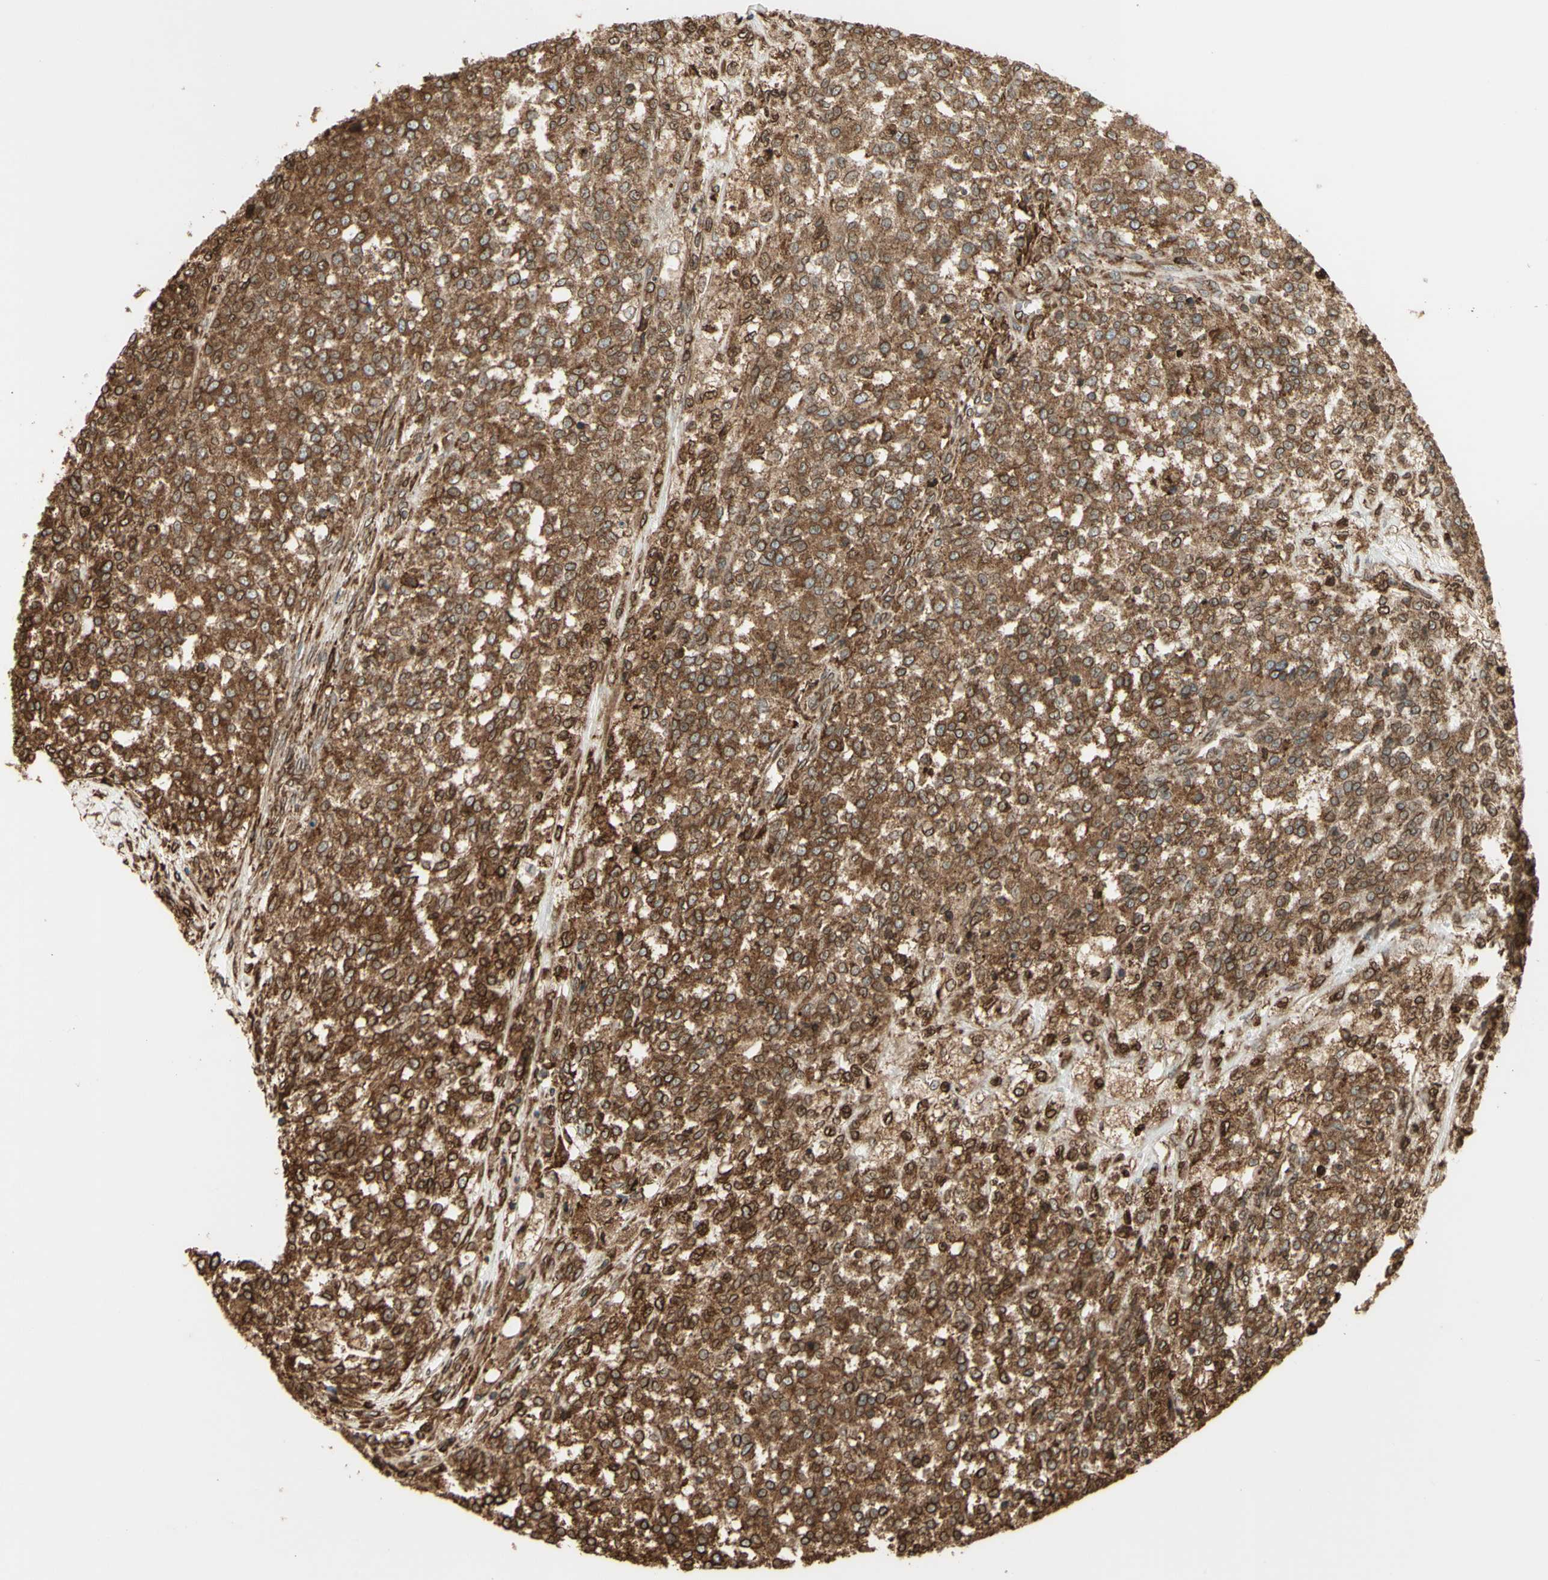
{"staining": {"intensity": "moderate", "quantity": ">75%", "location": "cytoplasmic/membranous"}, "tissue": "testis cancer", "cell_type": "Tumor cells", "image_type": "cancer", "snomed": [{"axis": "morphology", "description": "Seminoma, NOS"}, {"axis": "topography", "description": "Testis"}], "caption": "Protein analysis of seminoma (testis) tissue exhibits moderate cytoplasmic/membranous positivity in approximately >75% of tumor cells.", "gene": "CANX", "patient": {"sex": "male", "age": 59}}